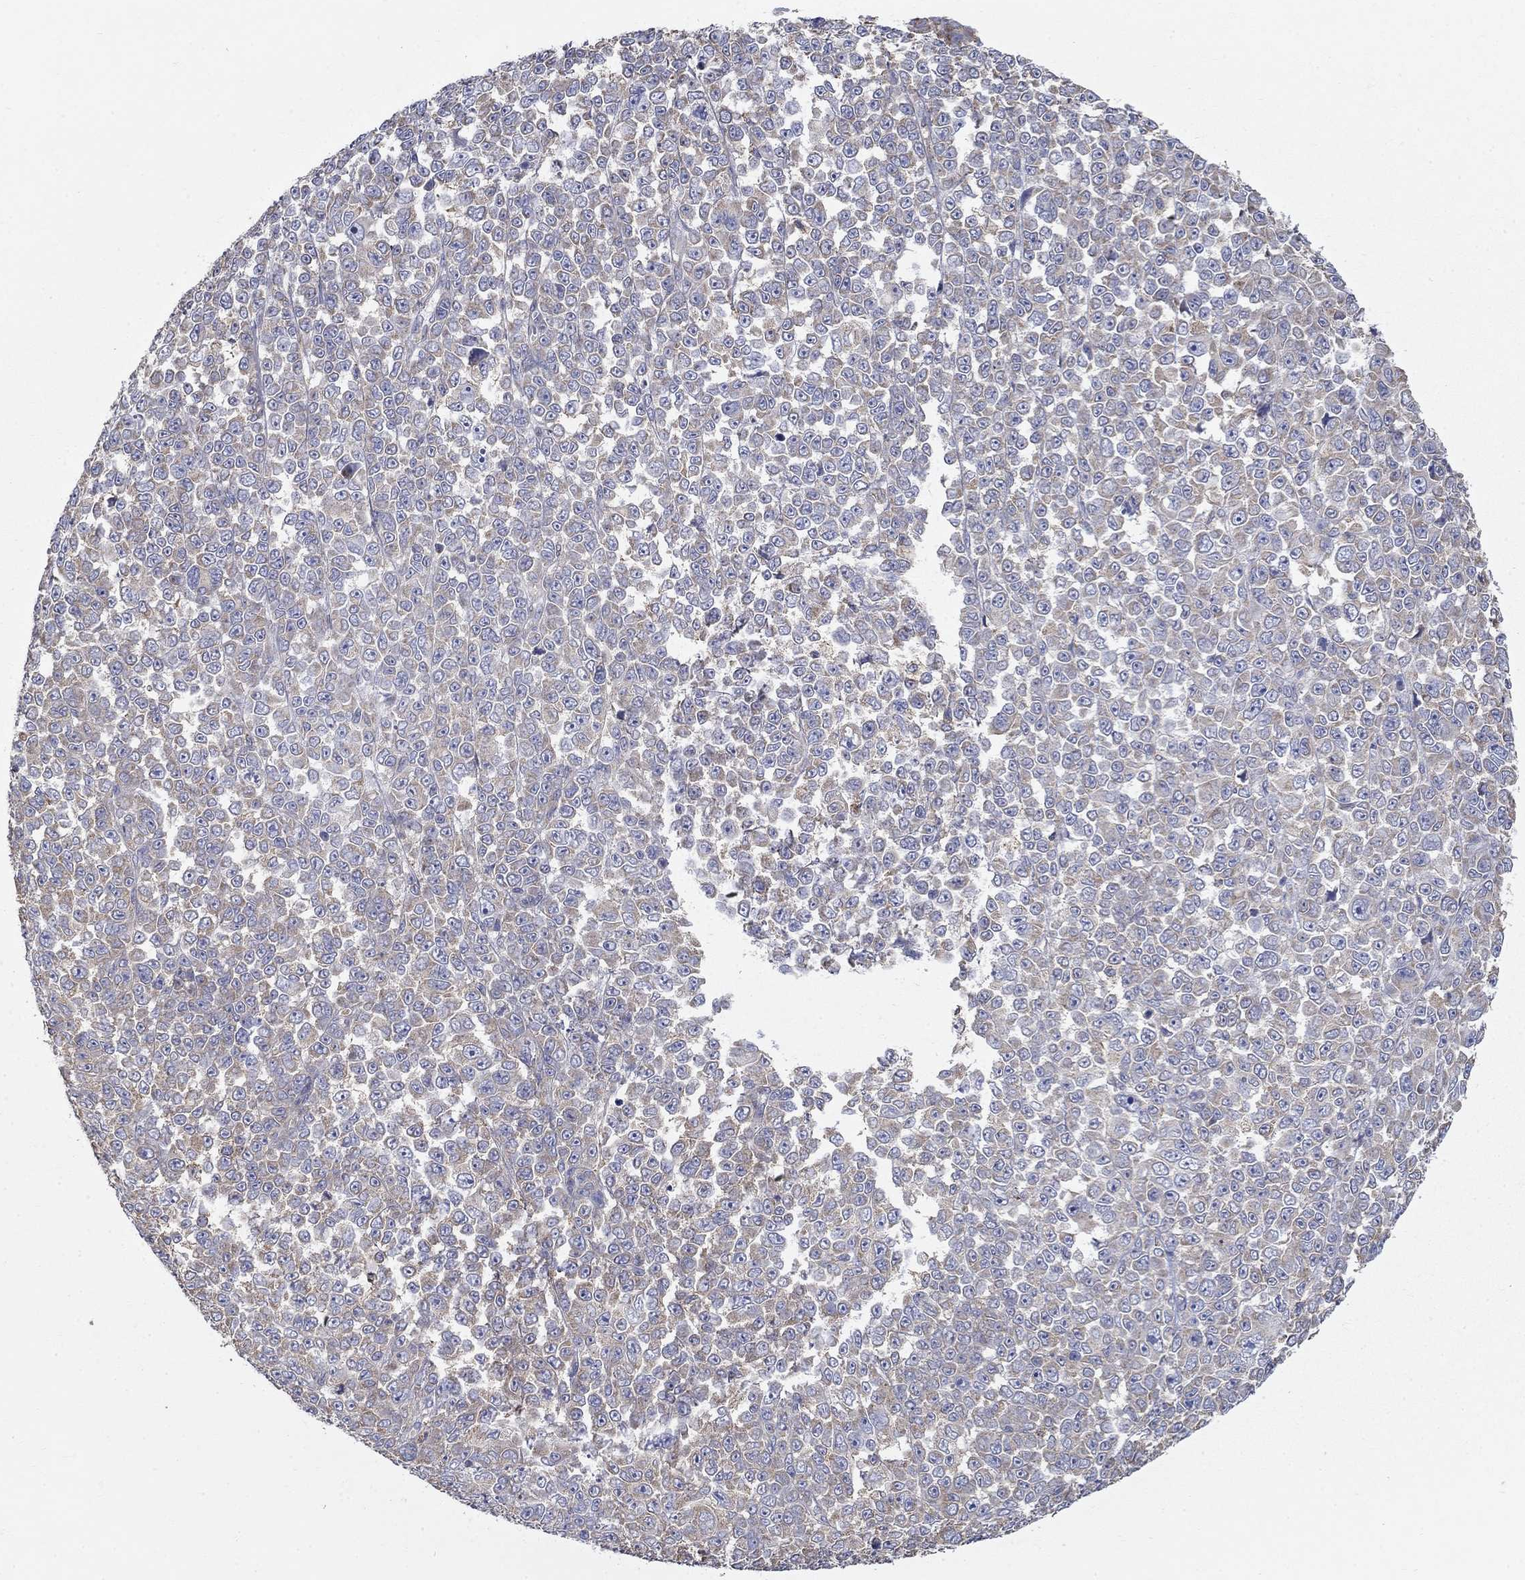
{"staining": {"intensity": "weak", "quantity": "<25%", "location": "cytoplasmic/membranous"}, "tissue": "melanoma", "cell_type": "Tumor cells", "image_type": "cancer", "snomed": [{"axis": "morphology", "description": "Malignant melanoma, NOS"}, {"axis": "topography", "description": "Skin"}], "caption": "The immunohistochemistry (IHC) photomicrograph has no significant positivity in tumor cells of malignant melanoma tissue.", "gene": "NME5", "patient": {"sex": "female", "age": 95}}